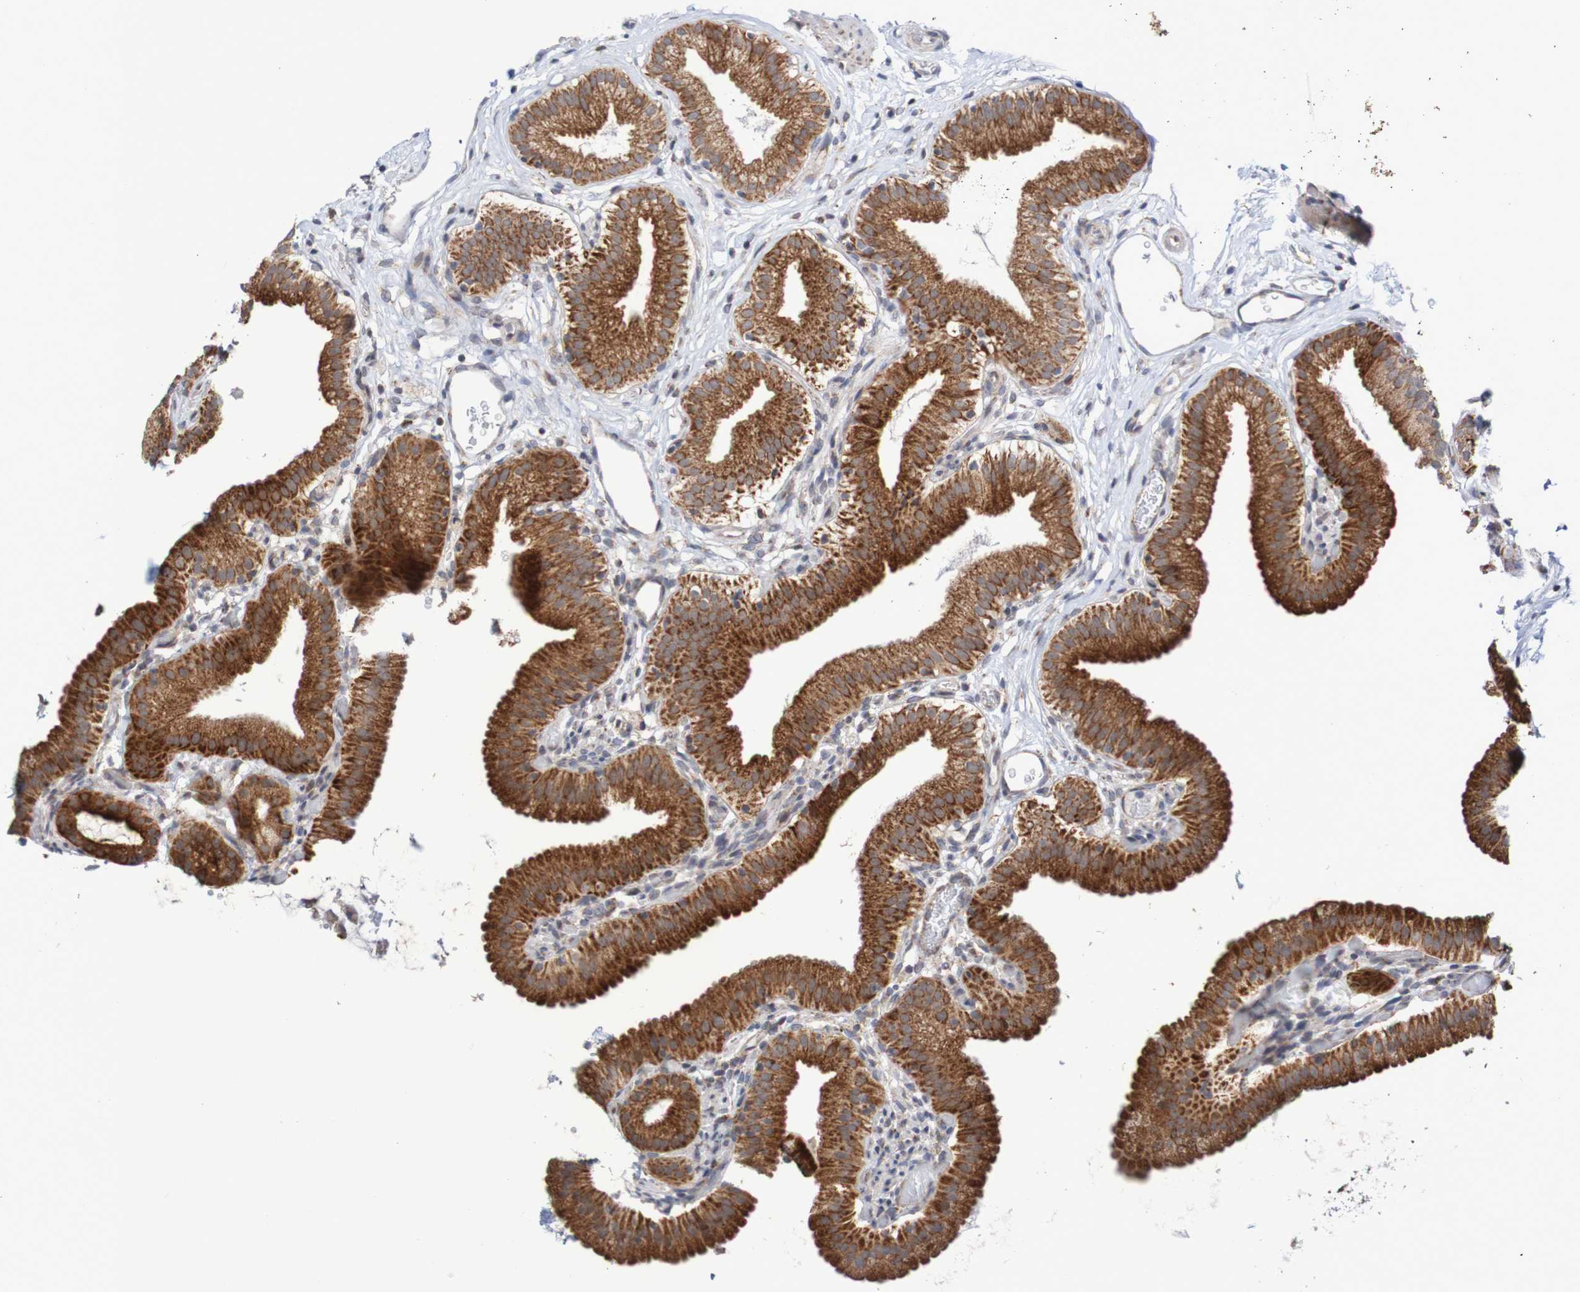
{"staining": {"intensity": "strong", "quantity": ">75%", "location": "cytoplasmic/membranous"}, "tissue": "gallbladder", "cell_type": "Glandular cells", "image_type": "normal", "snomed": [{"axis": "morphology", "description": "Normal tissue, NOS"}, {"axis": "topography", "description": "Gallbladder"}], "caption": "Benign gallbladder reveals strong cytoplasmic/membranous positivity in approximately >75% of glandular cells, visualized by immunohistochemistry.", "gene": "DVL1", "patient": {"sex": "male", "age": 54}}